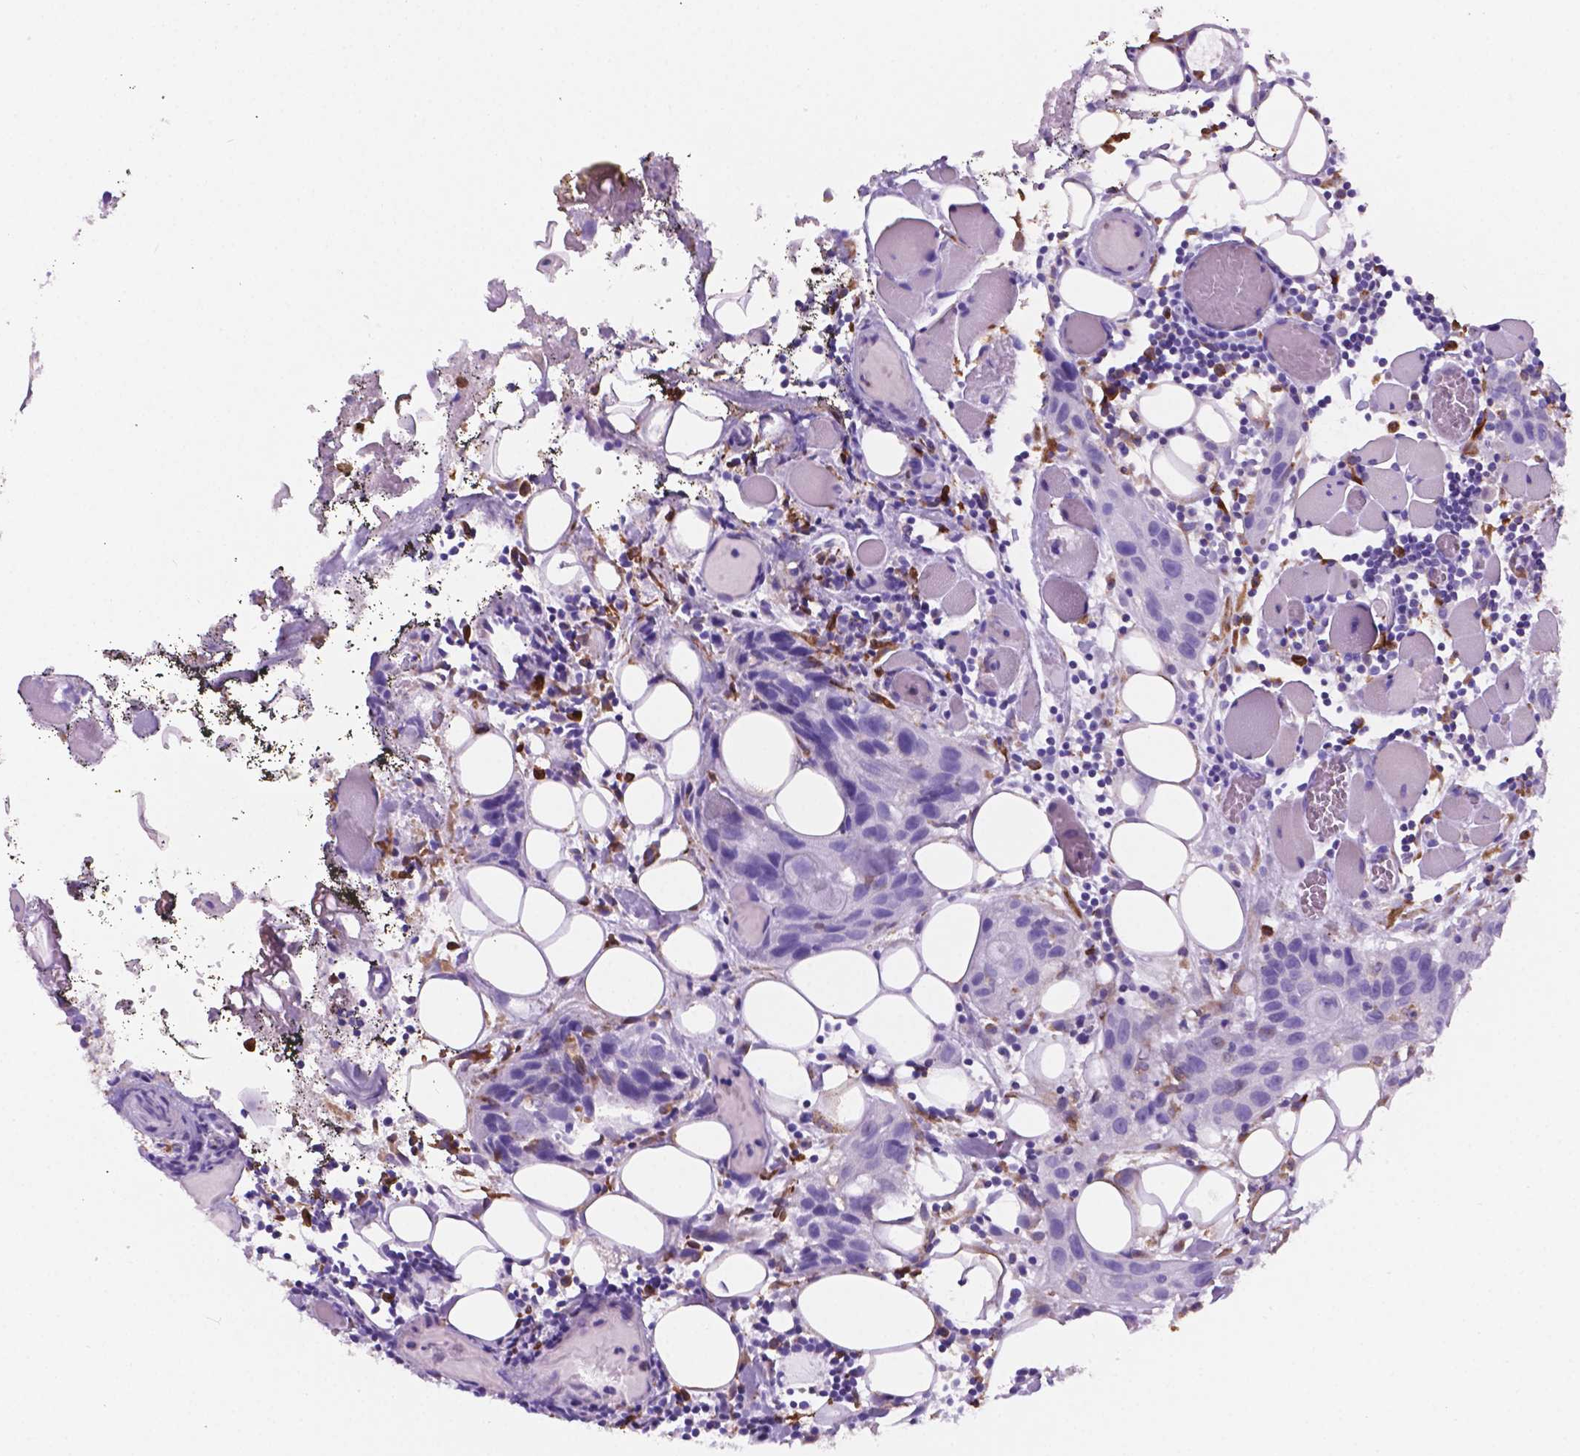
{"staining": {"intensity": "negative", "quantity": "none", "location": "none"}, "tissue": "head and neck cancer", "cell_type": "Tumor cells", "image_type": "cancer", "snomed": [{"axis": "morphology", "description": "Squamous cell carcinoma, NOS"}, {"axis": "topography", "description": "Oral tissue"}, {"axis": "topography", "description": "Head-Neck"}], "caption": "Immunohistochemistry of head and neck cancer reveals no staining in tumor cells.", "gene": "MACF1", "patient": {"sex": "male", "age": 58}}